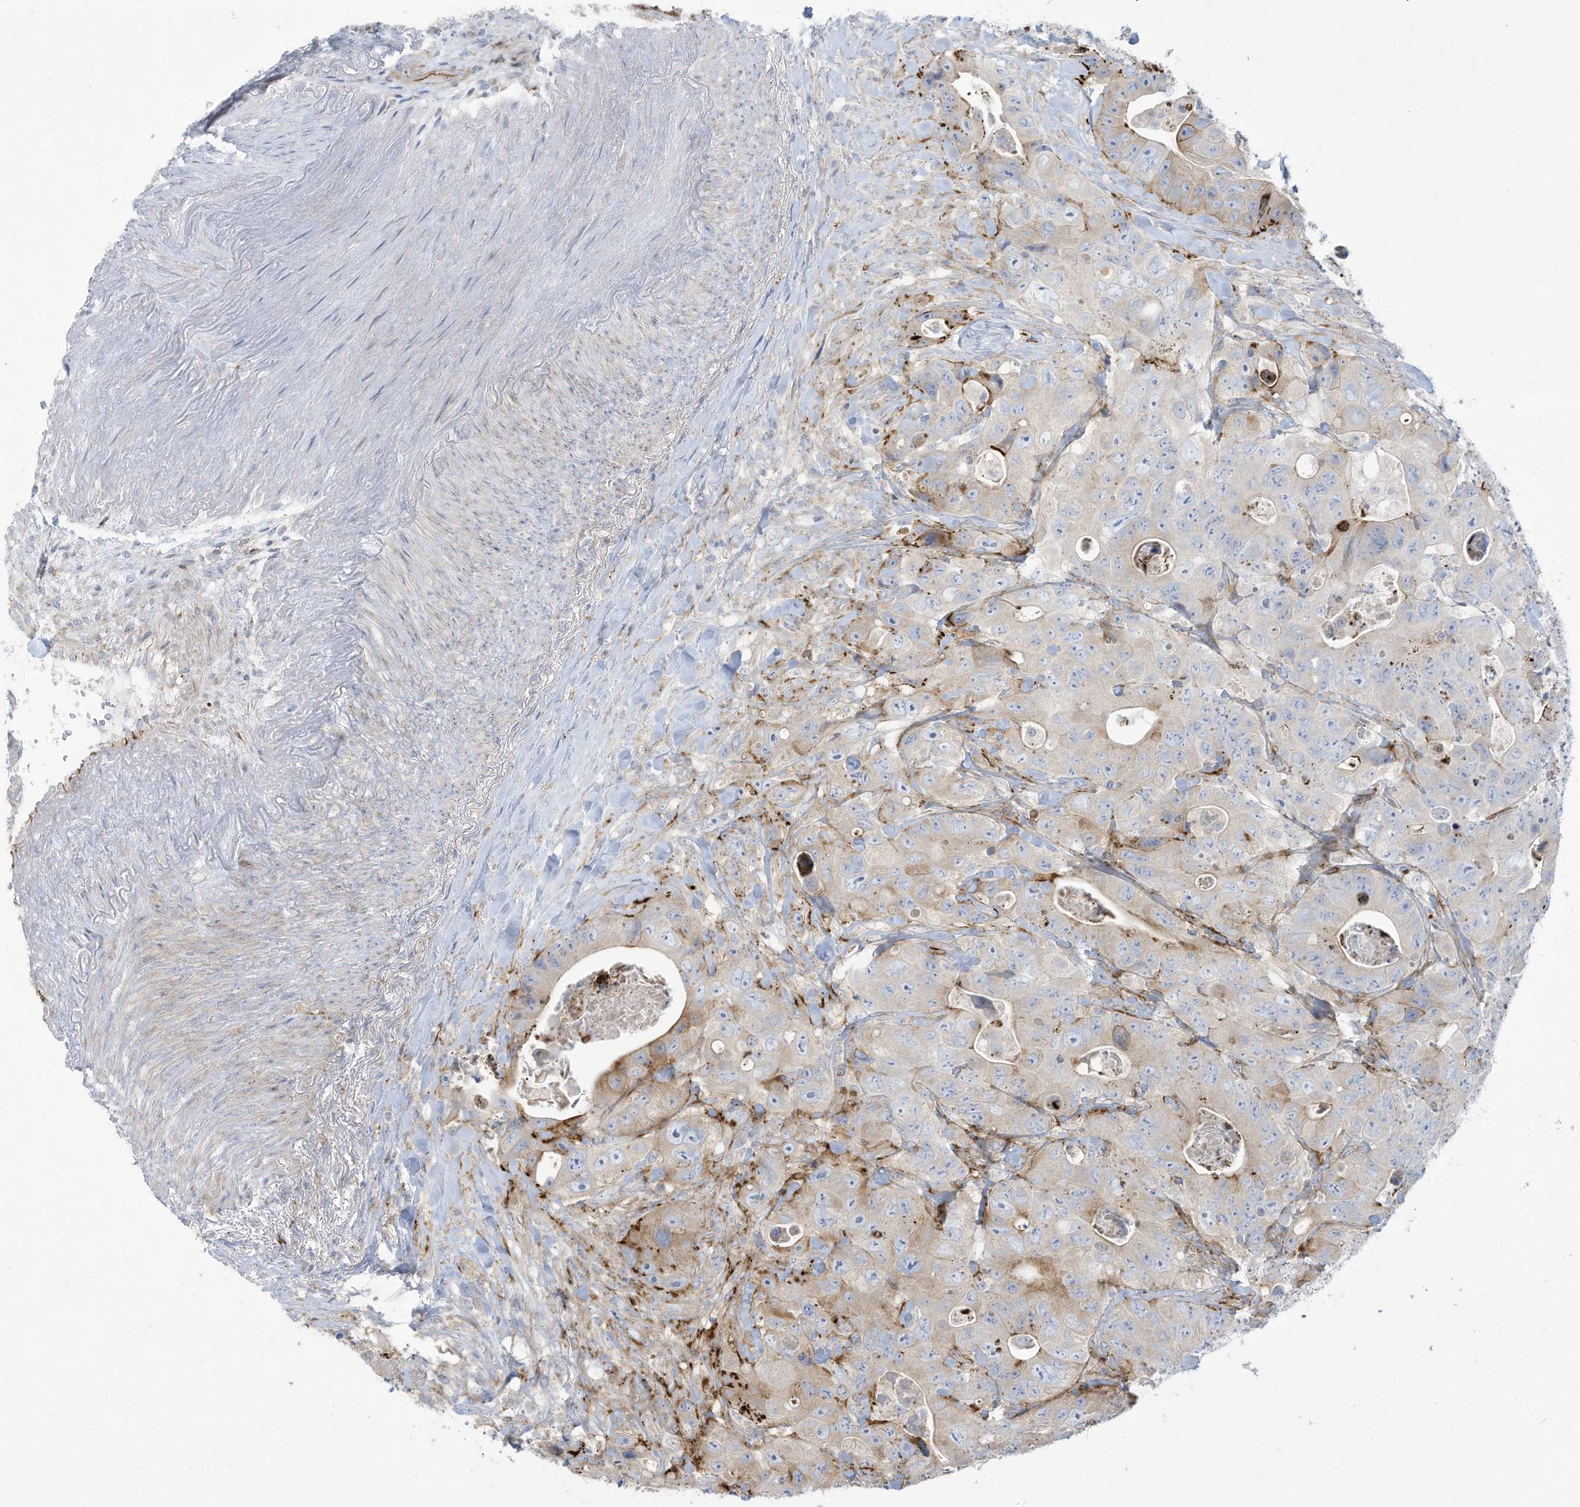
{"staining": {"intensity": "moderate", "quantity": "<25%", "location": "cytoplasmic/membranous"}, "tissue": "colorectal cancer", "cell_type": "Tumor cells", "image_type": "cancer", "snomed": [{"axis": "morphology", "description": "Adenocarcinoma, NOS"}, {"axis": "topography", "description": "Colon"}], "caption": "Brown immunohistochemical staining in adenocarcinoma (colorectal) reveals moderate cytoplasmic/membranous positivity in approximately <25% of tumor cells. The staining was performed using DAB (3,3'-diaminobenzidine), with brown indicating positive protein expression. Nuclei are stained blue with hematoxylin.", "gene": "THNSL2", "patient": {"sex": "female", "age": 46}}